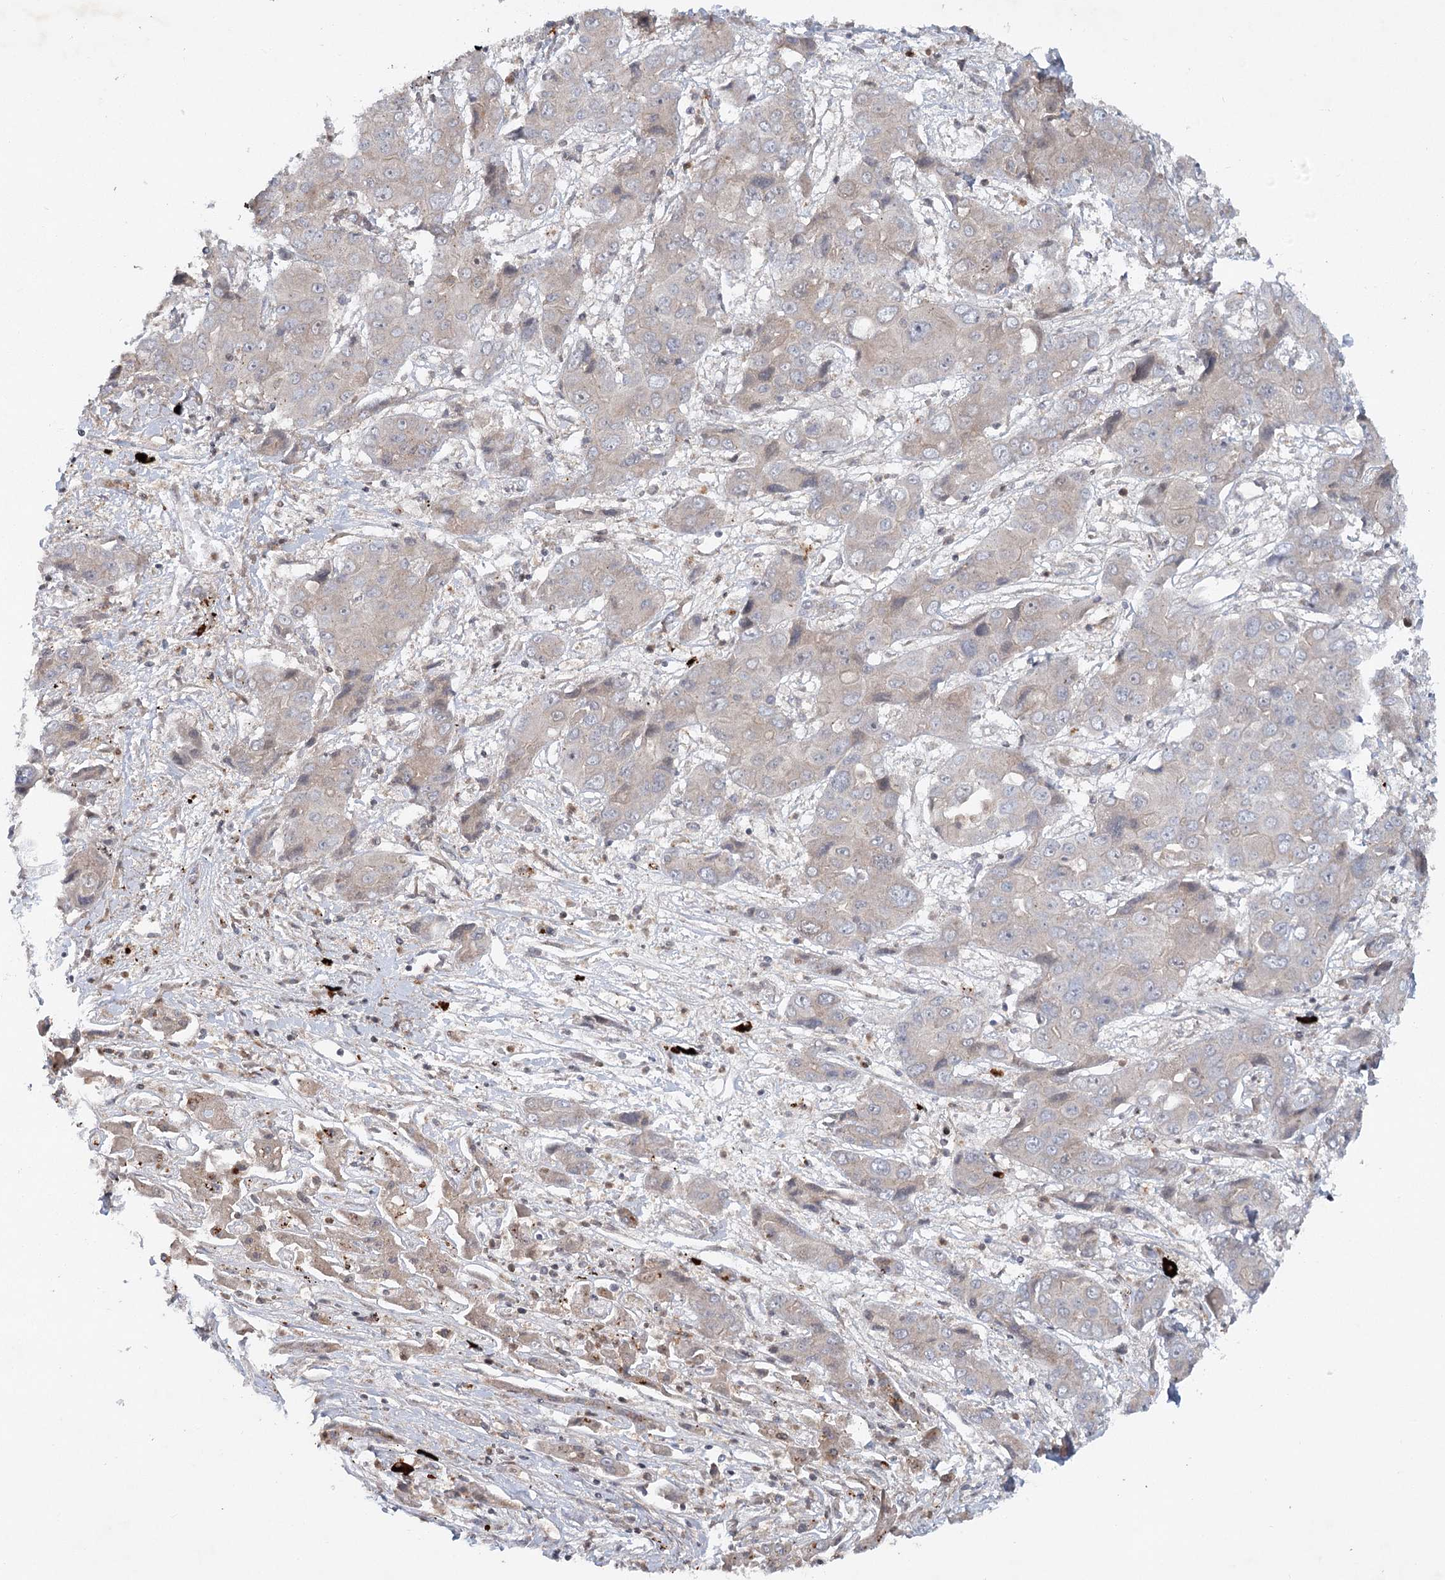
{"staining": {"intensity": "negative", "quantity": "none", "location": "none"}, "tissue": "liver cancer", "cell_type": "Tumor cells", "image_type": "cancer", "snomed": [{"axis": "morphology", "description": "Cholangiocarcinoma"}, {"axis": "topography", "description": "Liver"}], "caption": "Histopathology image shows no protein expression in tumor cells of cholangiocarcinoma (liver) tissue. (Stains: DAB (3,3'-diaminobenzidine) immunohistochemistry with hematoxylin counter stain, Microscopy: brightfield microscopy at high magnification).", "gene": "MAP3K13", "patient": {"sex": "male", "age": 67}}